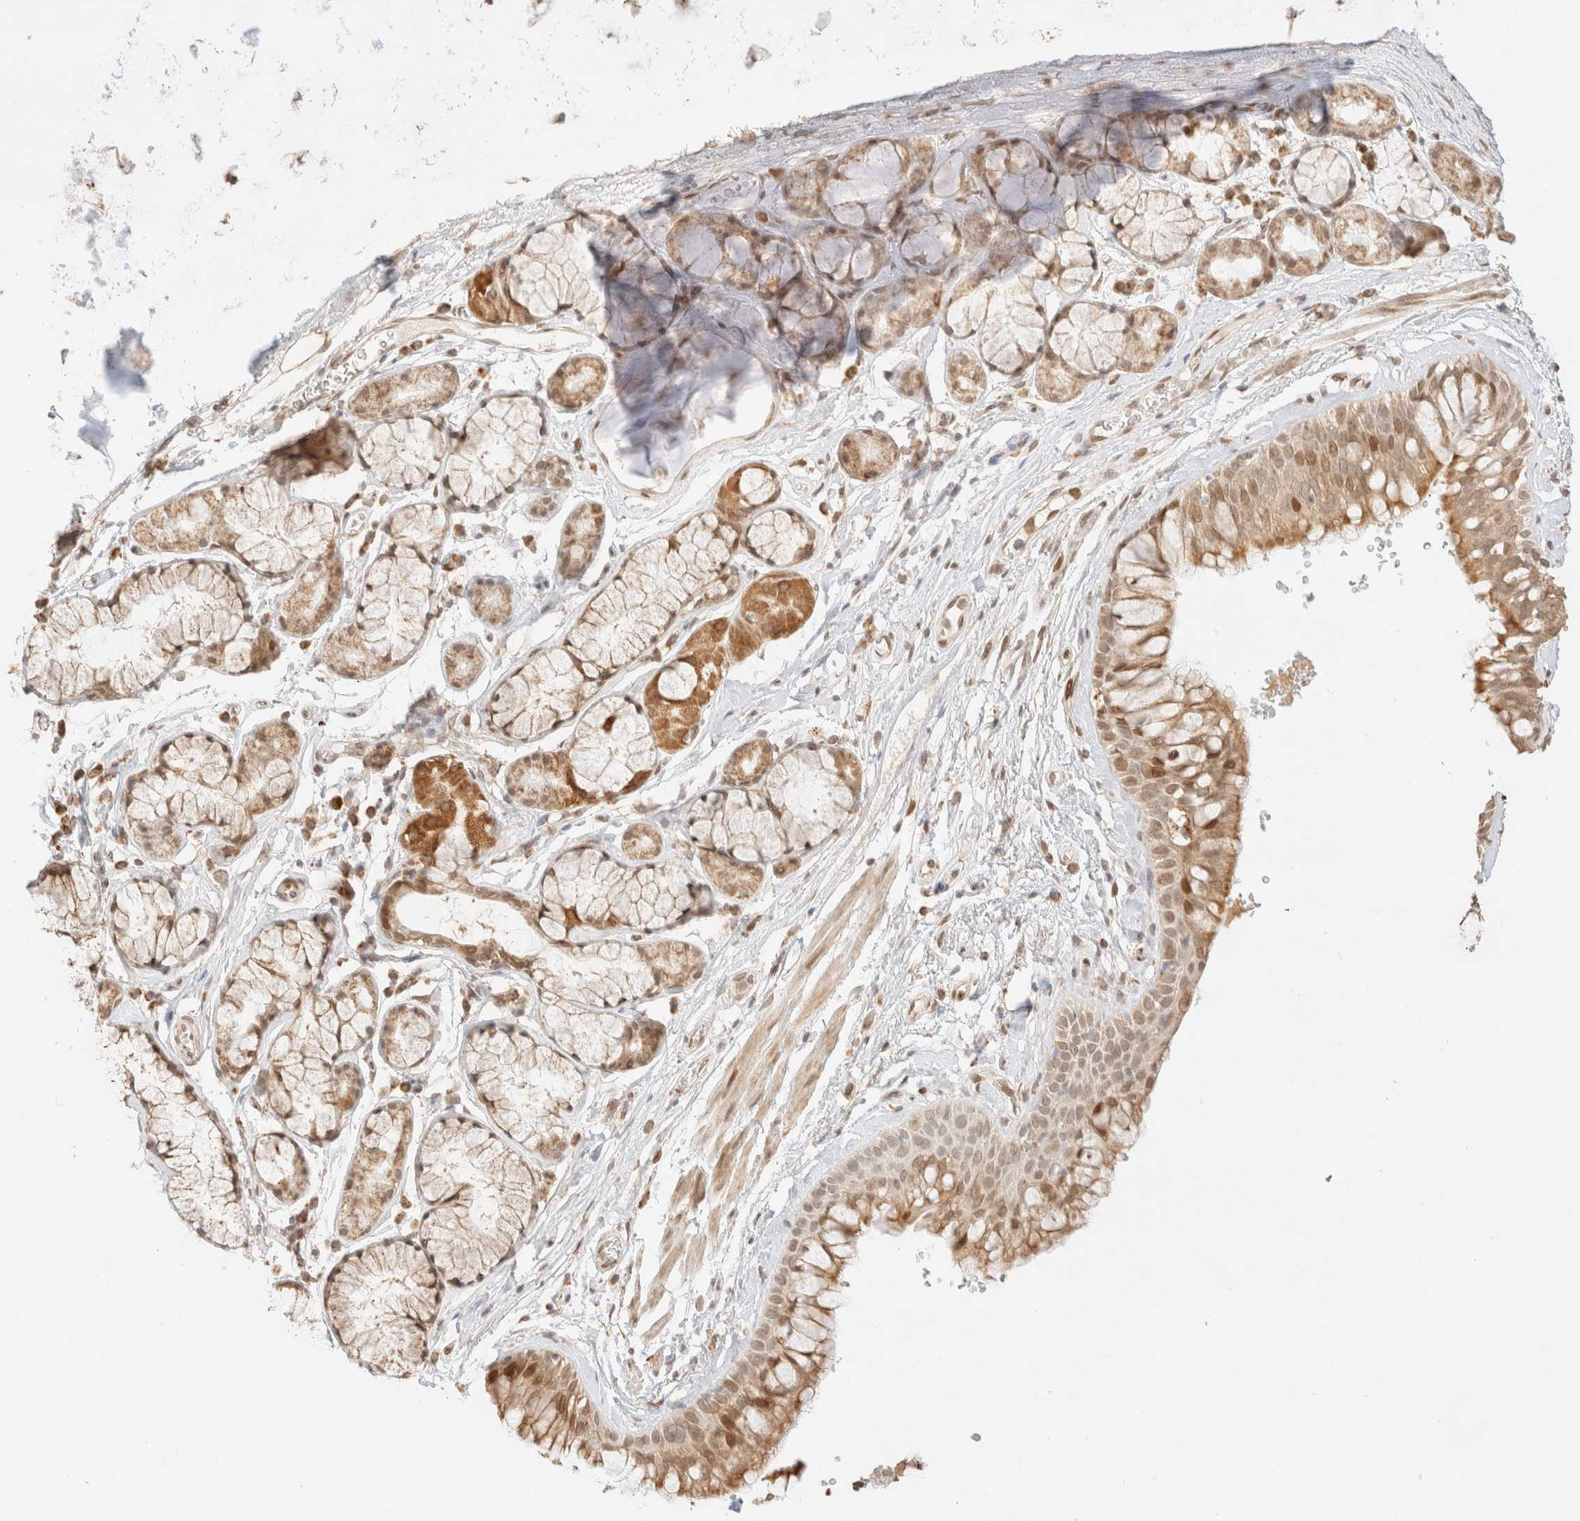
{"staining": {"intensity": "moderate", "quantity": ">75%", "location": "cytoplasmic/membranous"}, "tissue": "bronchus", "cell_type": "Respiratory epithelial cells", "image_type": "normal", "snomed": [{"axis": "morphology", "description": "Normal tissue, NOS"}, {"axis": "topography", "description": "Cartilage tissue"}, {"axis": "topography", "description": "Bronchus"}], "caption": "This image demonstrates immunohistochemistry staining of unremarkable bronchus, with medium moderate cytoplasmic/membranous expression in approximately >75% of respiratory epithelial cells.", "gene": "TACO1", "patient": {"sex": "female", "age": 53}}